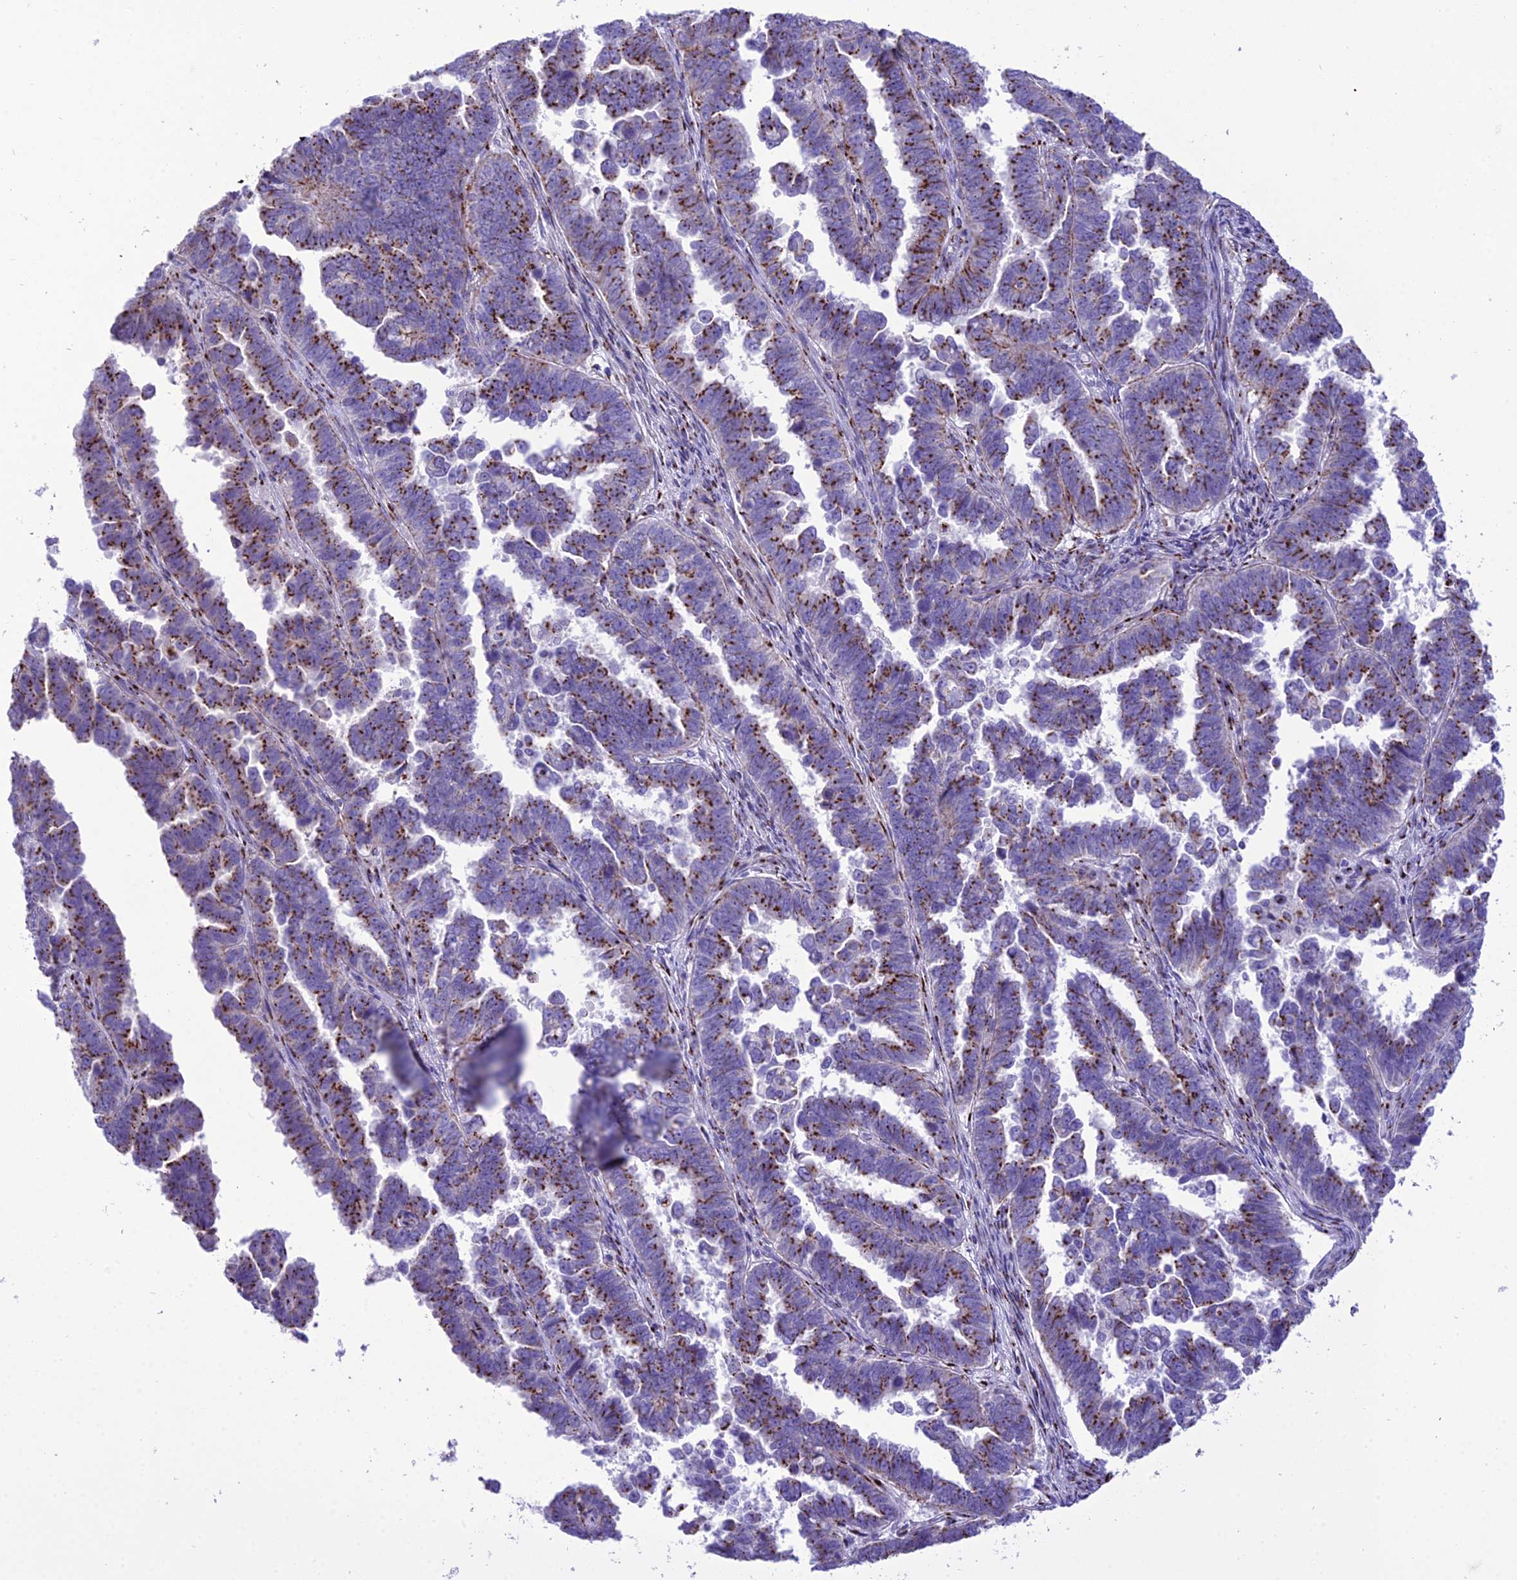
{"staining": {"intensity": "strong", "quantity": ">75%", "location": "cytoplasmic/membranous"}, "tissue": "endometrial cancer", "cell_type": "Tumor cells", "image_type": "cancer", "snomed": [{"axis": "morphology", "description": "Adenocarcinoma, NOS"}, {"axis": "topography", "description": "Endometrium"}], "caption": "Endometrial adenocarcinoma stained with a brown dye displays strong cytoplasmic/membranous positive staining in approximately >75% of tumor cells.", "gene": "GOLM2", "patient": {"sex": "female", "age": 75}}